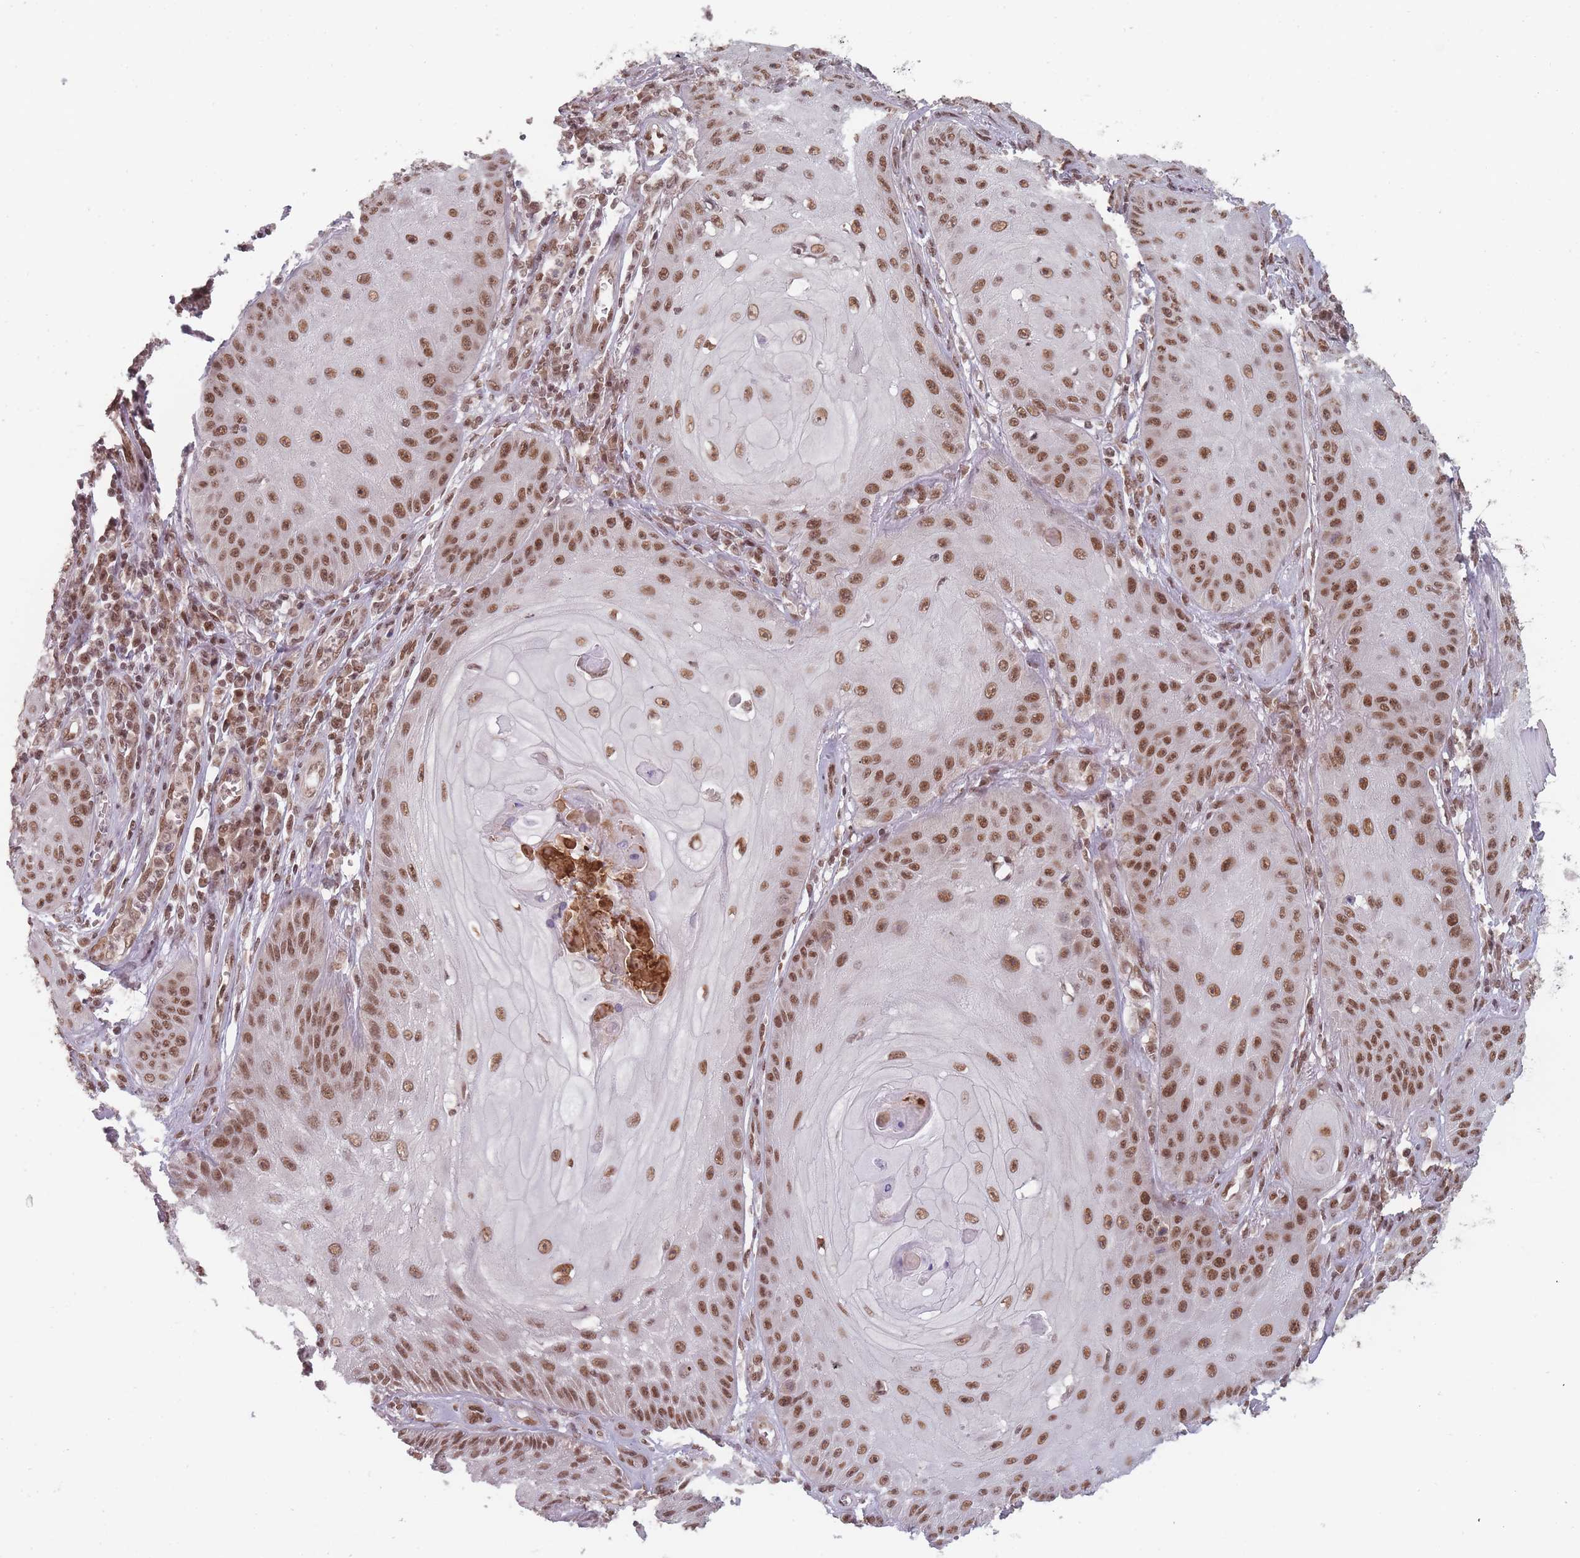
{"staining": {"intensity": "moderate", "quantity": ">75%", "location": "nuclear"}, "tissue": "skin cancer", "cell_type": "Tumor cells", "image_type": "cancer", "snomed": [{"axis": "morphology", "description": "Squamous cell carcinoma, NOS"}, {"axis": "topography", "description": "Skin"}], "caption": "Skin cancer was stained to show a protein in brown. There is medium levels of moderate nuclear positivity in approximately >75% of tumor cells. (DAB IHC with brightfield microscopy, high magnification).", "gene": "TMED3", "patient": {"sex": "male", "age": 70}}